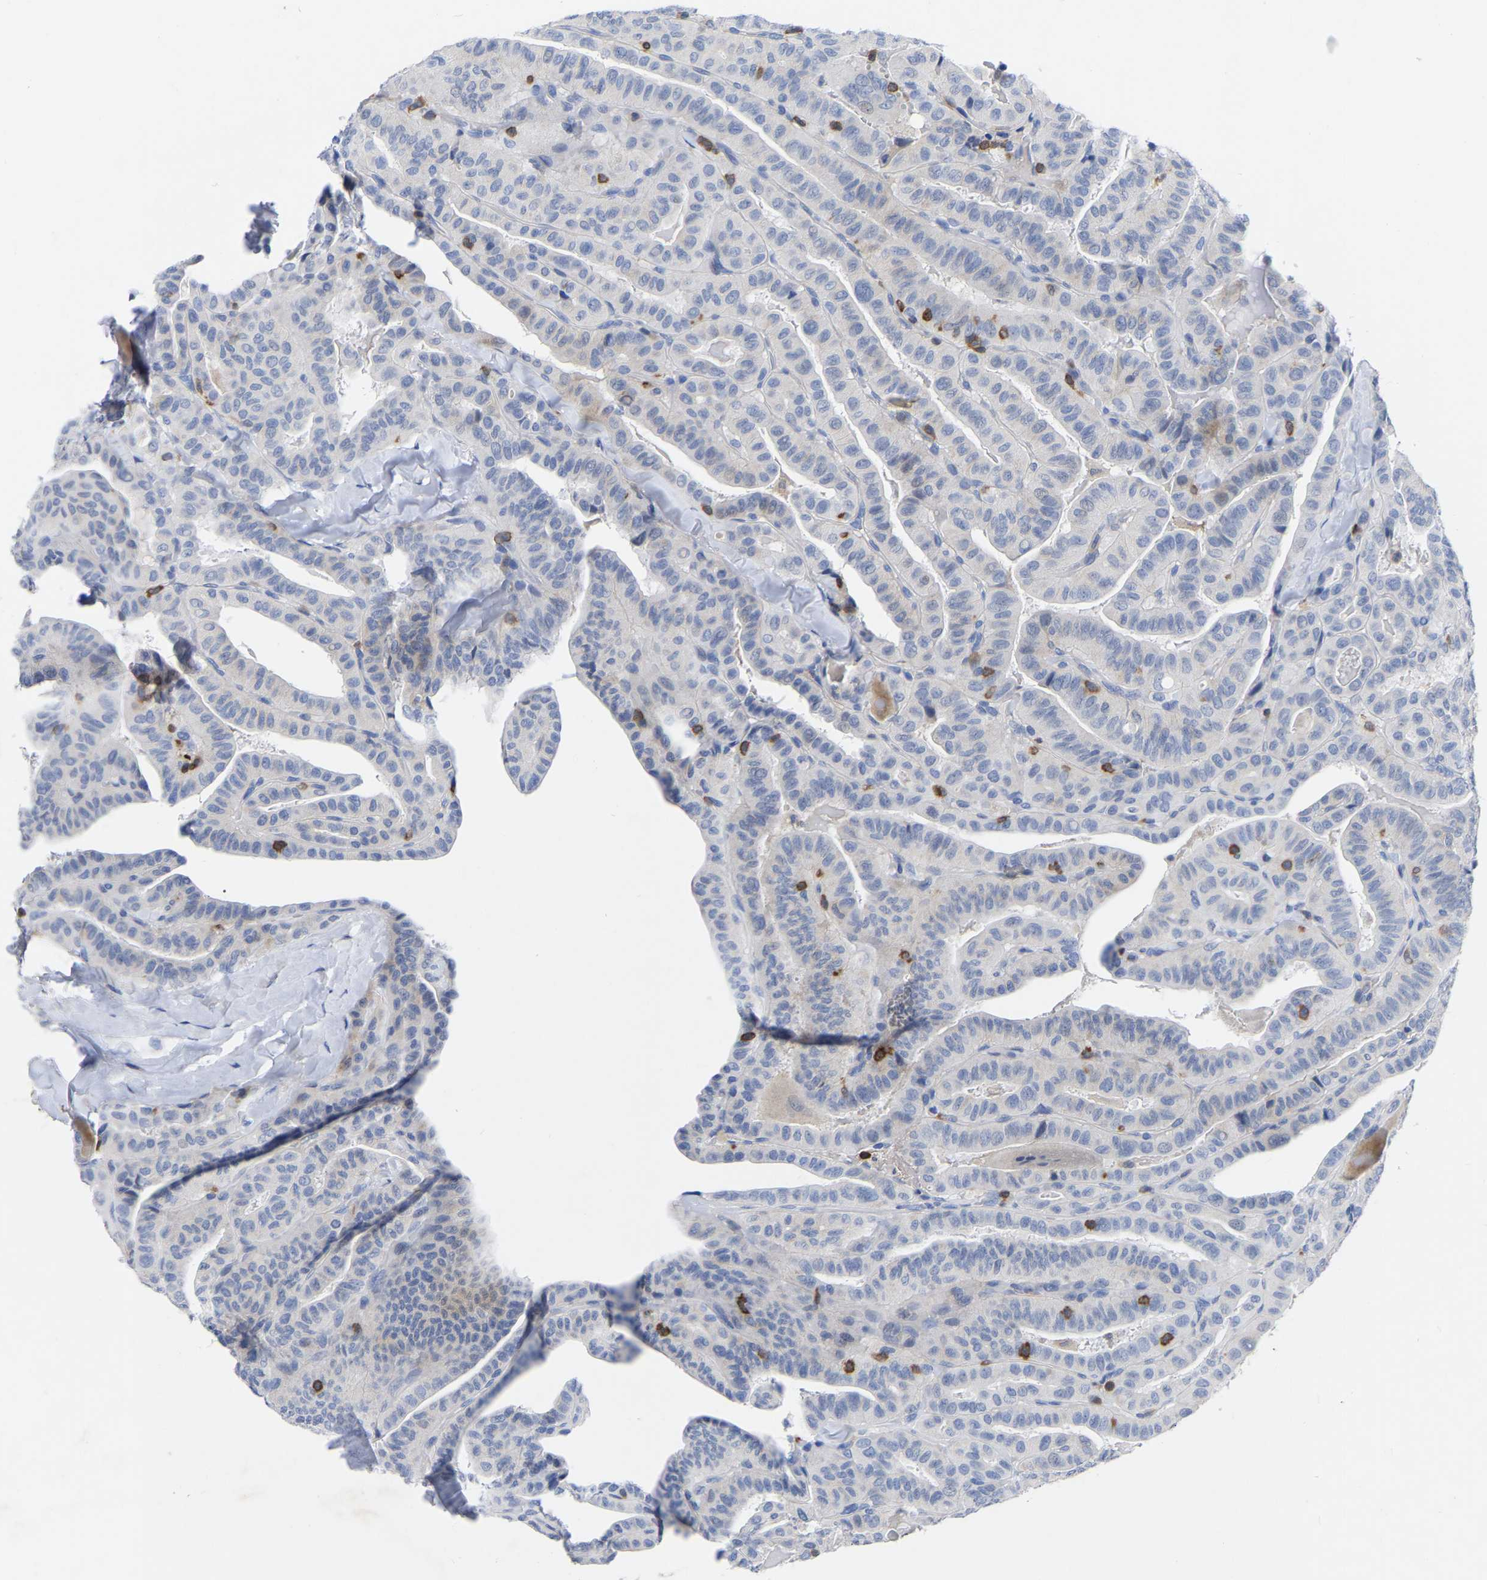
{"staining": {"intensity": "negative", "quantity": "none", "location": "none"}, "tissue": "thyroid cancer", "cell_type": "Tumor cells", "image_type": "cancer", "snomed": [{"axis": "morphology", "description": "Papillary adenocarcinoma, NOS"}, {"axis": "topography", "description": "Thyroid gland"}], "caption": "A micrograph of thyroid cancer (papillary adenocarcinoma) stained for a protein exhibits no brown staining in tumor cells. Brightfield microscopy of immunohistochemistry (IHC) stained with DAB (brown) and hematoxylin (blue), captured at high magnification.", "gene": "PTPN7", "patient": {"sex": "male", "age": 77}}